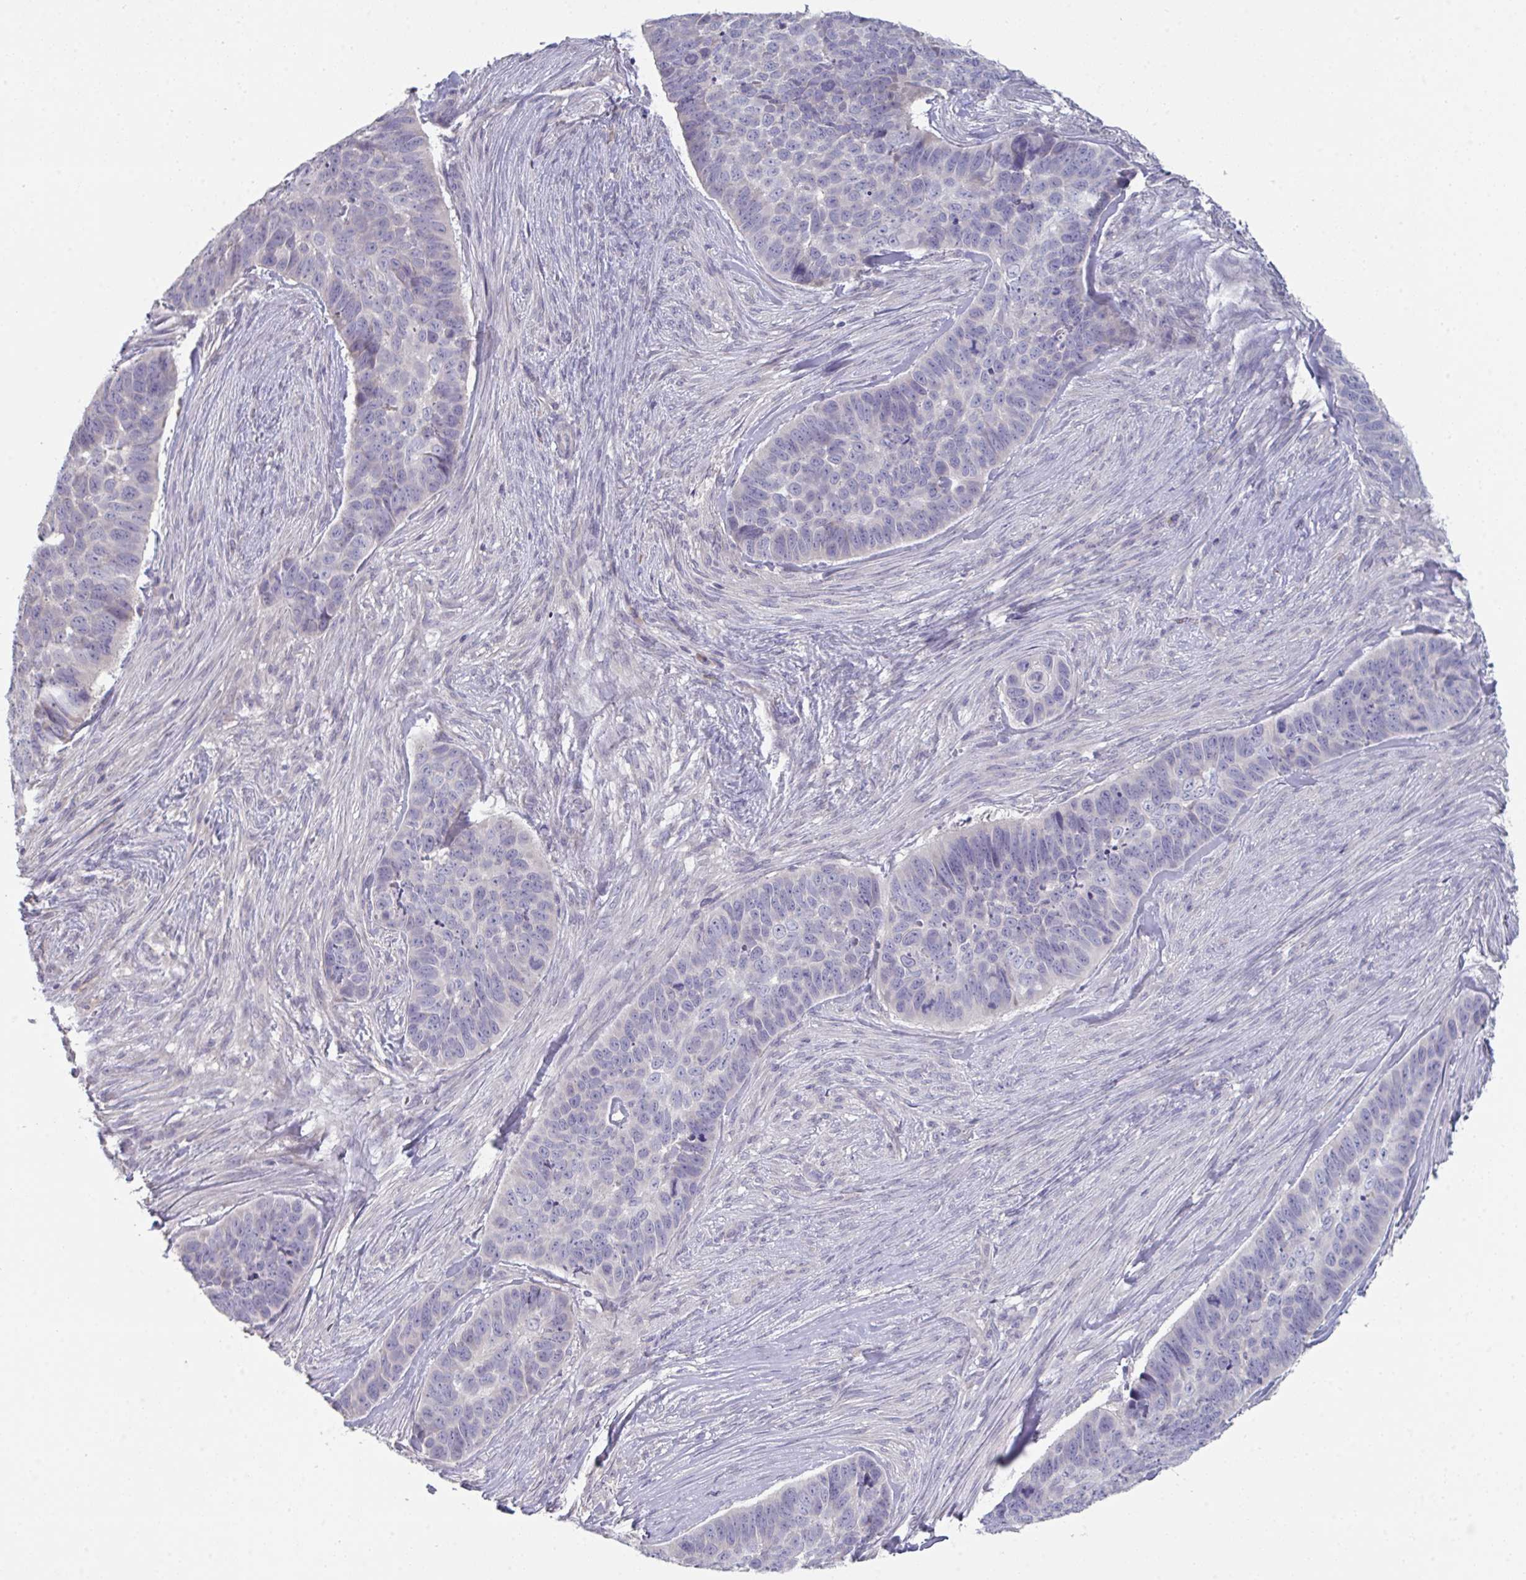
{"staining": {"intensity": "negative", "quantity": "none", "location": "none"}, "tissue": "skin cancer", "cell_type": "Tumor cells", "image_type": "cancer", "snomed": [{"axis": "morphology", "description": "Basal cell carcinoma"}, {"axis": "topography", "description": "Skin"}], "caption": "Immunohistochemical staining of skin basal cell carcinoma demonstrates no significant staining in tumor cells.", "gene": "HGFAC", "patient": {"sex": "female", "age": 82}}